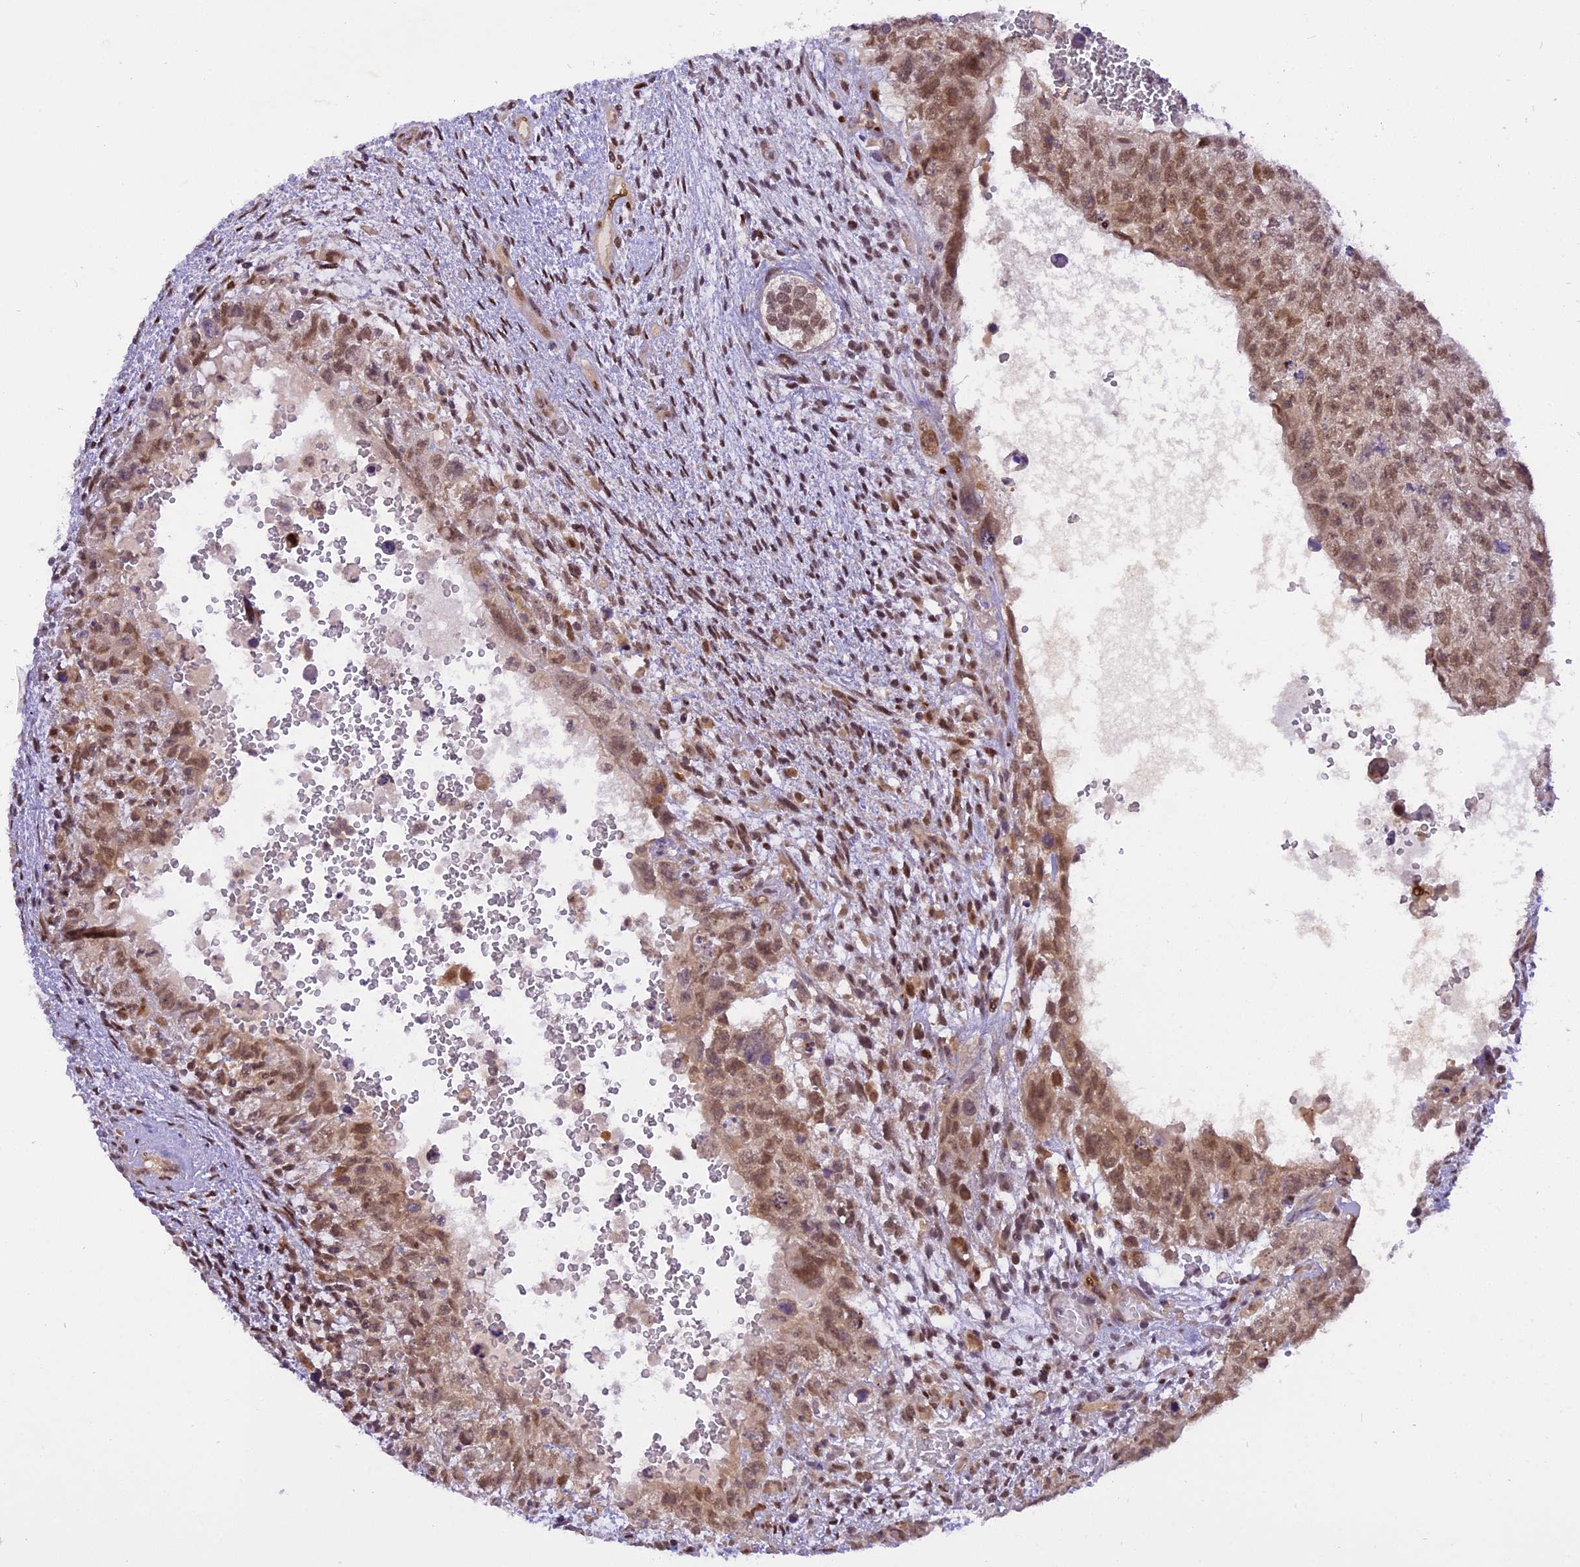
{"staining": {"intensity": "moderate", "quantity": "25%-75%", "location": "nuclear"}, "tissue": "testis cancer", "cell_type": "Tumor cells", "image_type": "cancer", "snomed": [{"axis": "morphology", "description": "Carcinoma, Embryonal, NOS"}, {"axis": "topography", "description": "Testis"}], "caption": "Immunohistochemistry photomicrograph of human testis embryonal carcinoma stained for a protein (brown), which shows medium levels of moderate nuclear positivity in about 25%-75% of tumor cells.", "gene": "RABGGTA", "patient": {"sex": "male", "age": 26}}